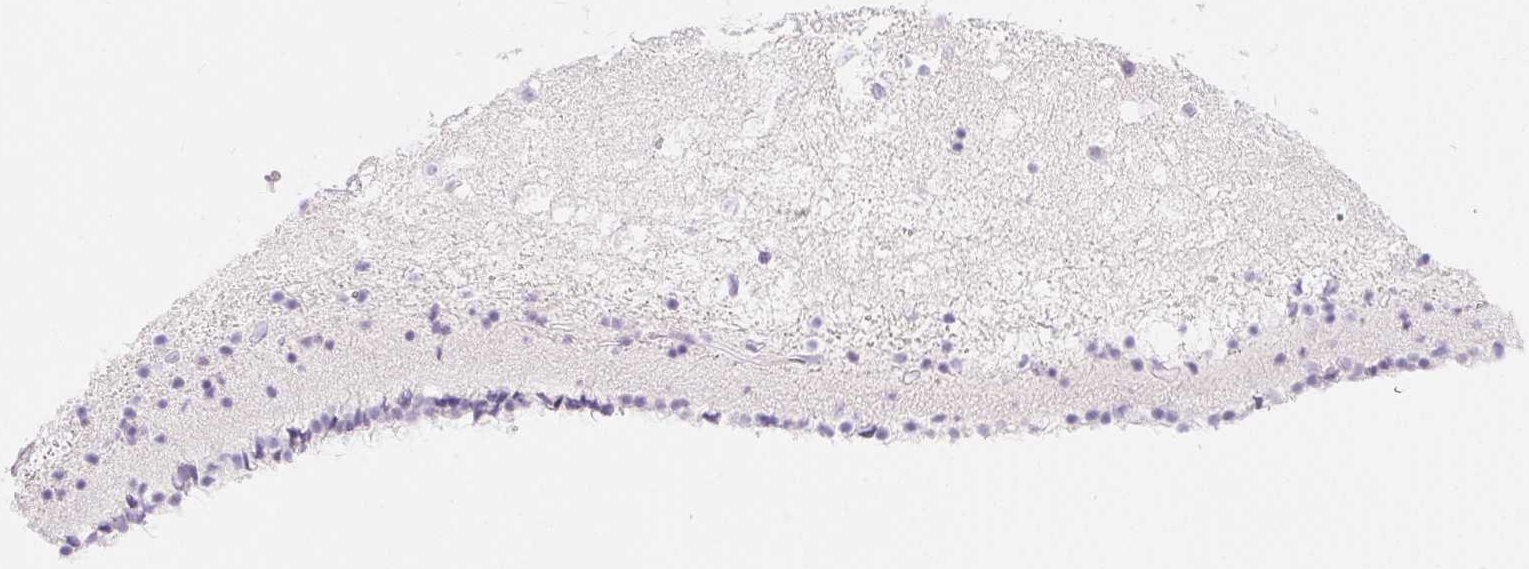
{"staining": {"intensity": "negative", "quantity": "none", "location": "none"}, "tissue": "caudate", "cell_type": "Glial cells", "image_type": "normal", "snomed": [{"axis": "morphology", "description": "Normal tissue, NOS"}, {"axis": "topography", "description": "Lateral ventricle wall"}], "caption": "An image of caudate stained for a protein displays no brown staining in glial cells.", "gene": "XDH", "patient": {"sex": "female", "age": 71}}